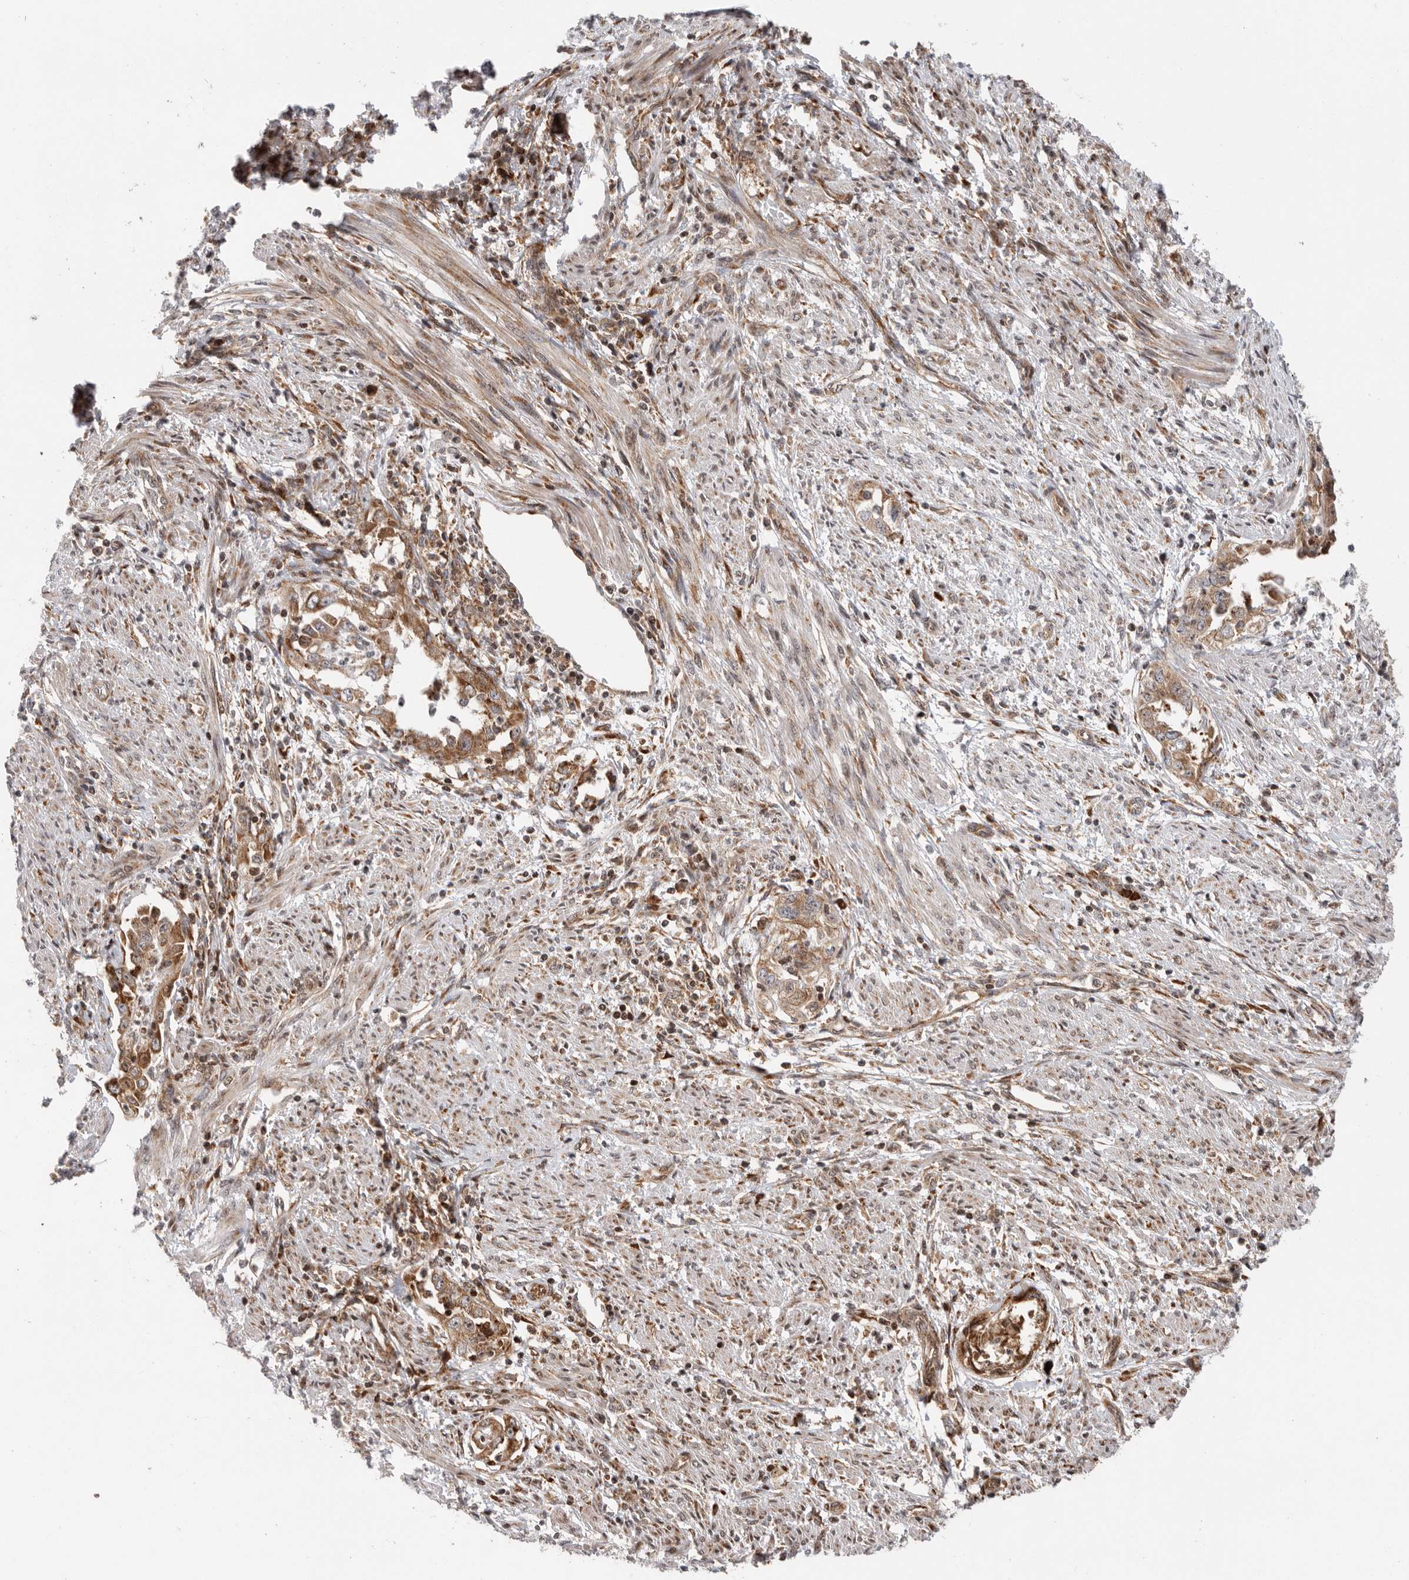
{"staining": {"intensity": "moderate", "quantity": ">75%", "location": "cytoplasmic/membranous"}, "tissue": "endometrial cancer", "cell_type": "Tumor cells", "image_type": "cancer", "snomed": [{"axis": "morphology", "description": "Adenocarcinoma, NOS"}, {"axis": "topography", "description": "Endometrium"}], "caption": "Immunohistochemistry of human endometrial cancer (adenocarcinoma) reveals medium levels of moderate cytoplasmic/membranous staining in about >75% of tumor cells.", "gene": "FZD3", "patient": {"sex": "female", "age": 85}}